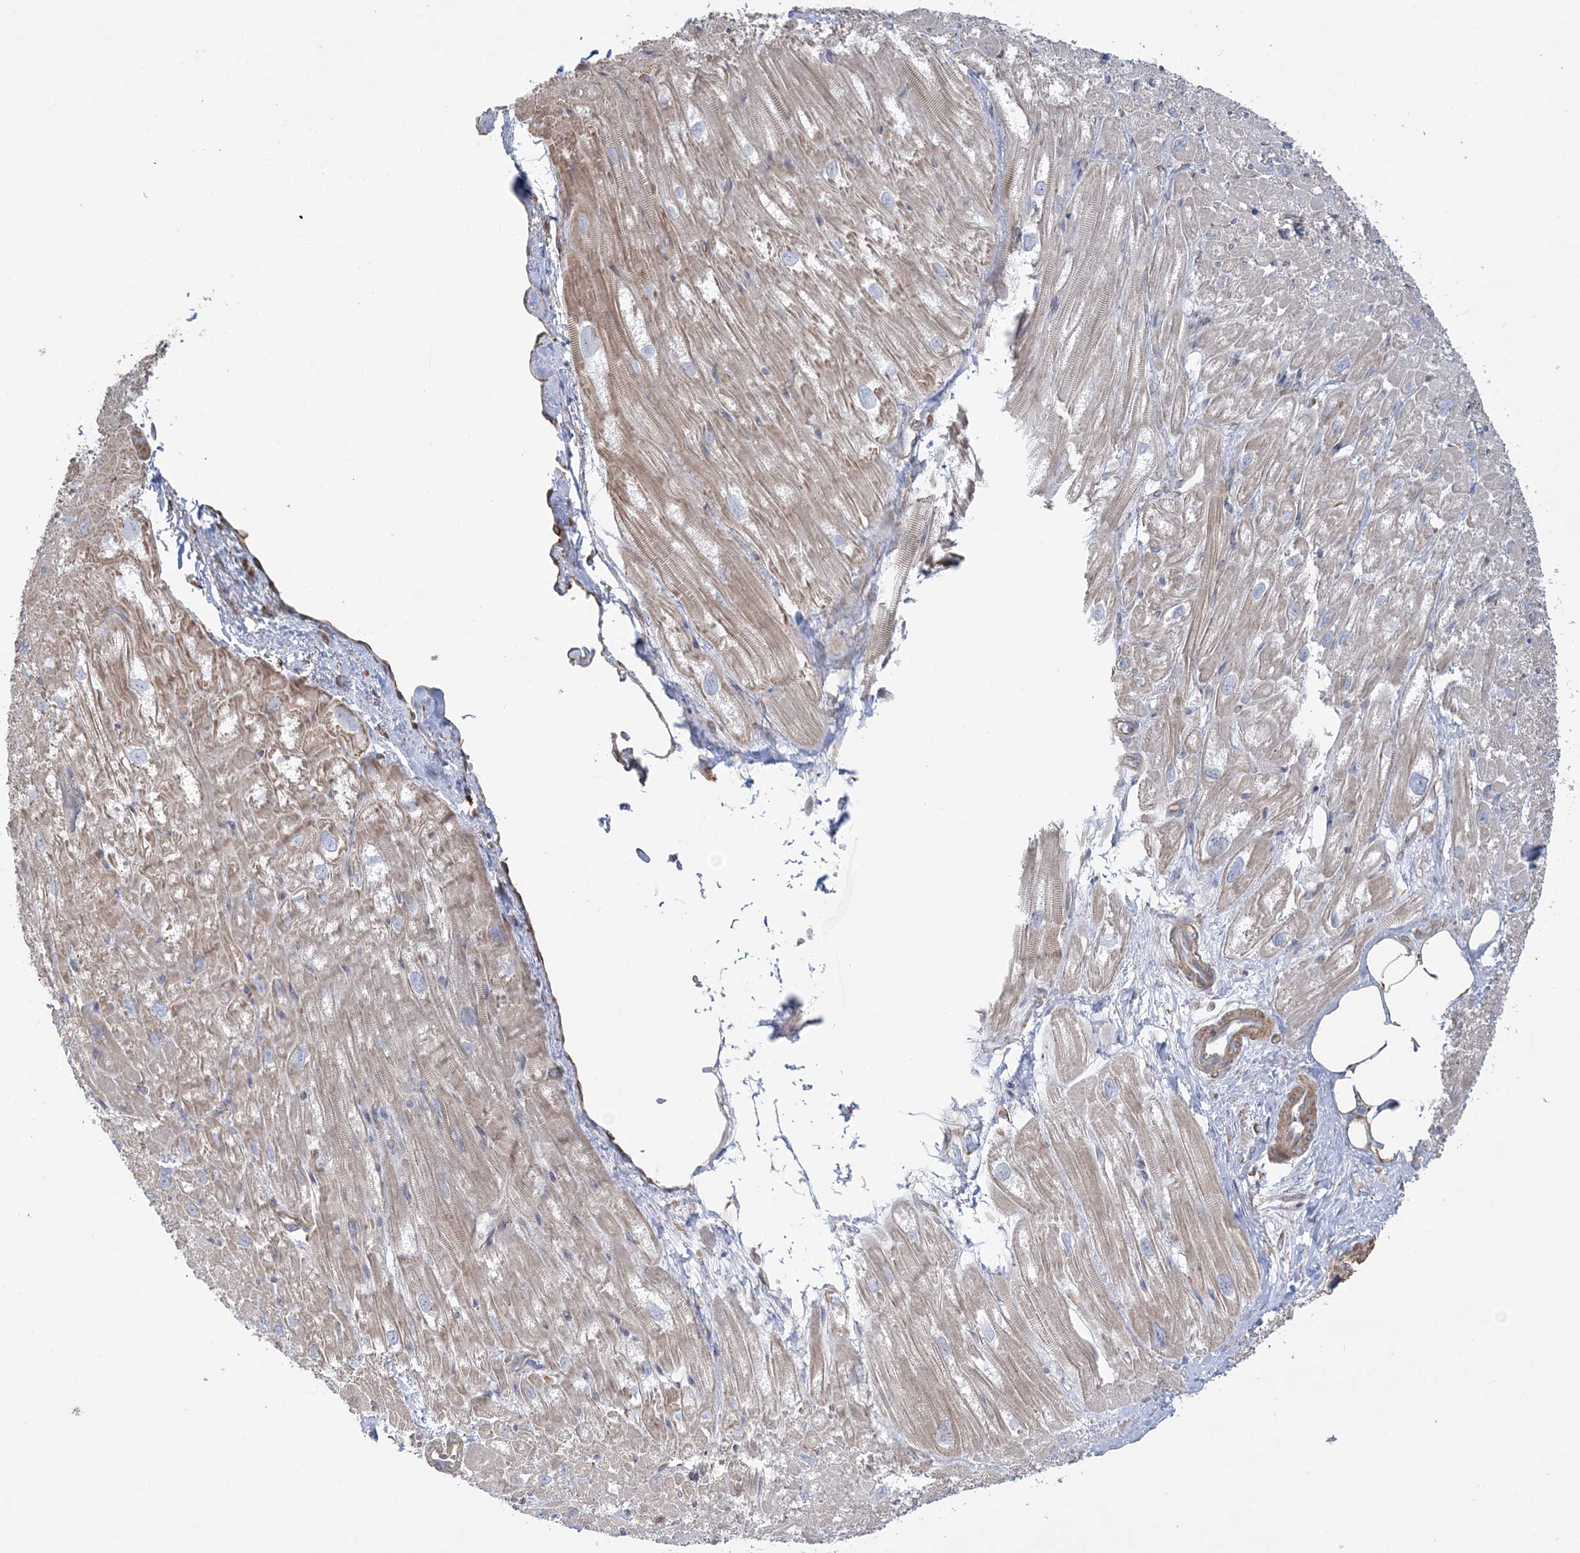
{"staining": {"intensity": "weak", "quantity": ">75%", "location": "cytoplasmic/membranous"}, "tissue": "heart muscle", "cell_type": "Cardiomyocytes", "image_type": "normal", "snomed": [{"axis": "morphology", "description": "Normal tissue, NOS"}, {"axis": "topography", "description": "Heart"}], "caption": "Heart muscle stained with a protein marker demonstrates weak staining in cardiomyocytes.", "gene": "ZNF821", "patient": {"sex": "male", "age": 50}}